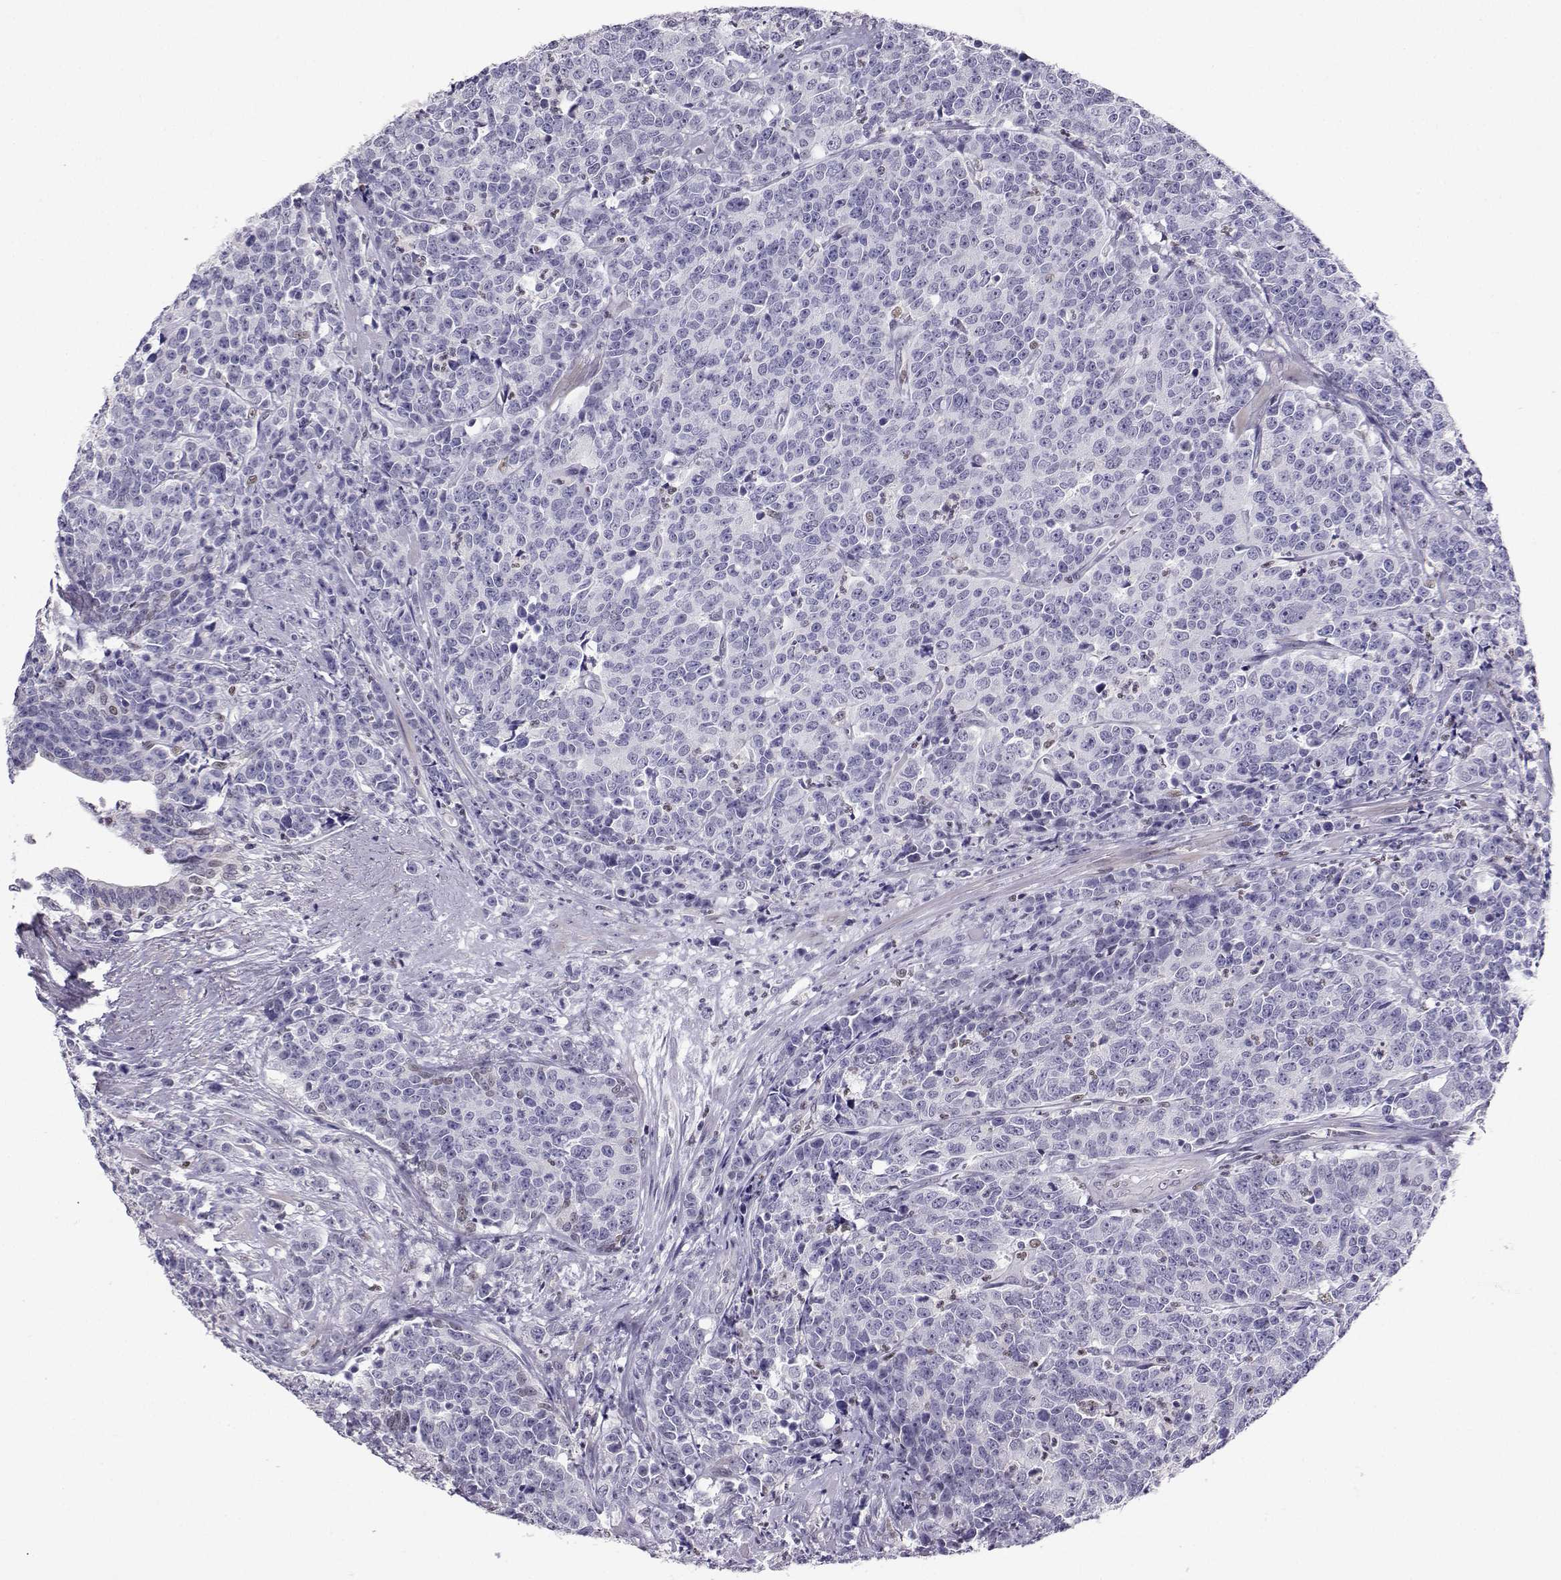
{"staining": {"intensity": "negative", "quantity": "none", "location": "none"}, "tissue": "prostate cancer", "cell_type": "Tumor cells", "image_type": "cancer", "snomed": [{"axis": "morphology", "description": "Adenocarcinoma, NOS"}, {"axis": "topography", "description": "Prostate"}], "caption": "Tumor cells are negative for brown protein staining in prostate cancer (adenocarcinoma). The staining was performed using DAB to visualize the protein expression in brown, while the nuclei were stained in blue with hematoxylin (Magnification: 20x).", "gene": "TEDC2", "patient": {"sex": "male", "age": 67}}